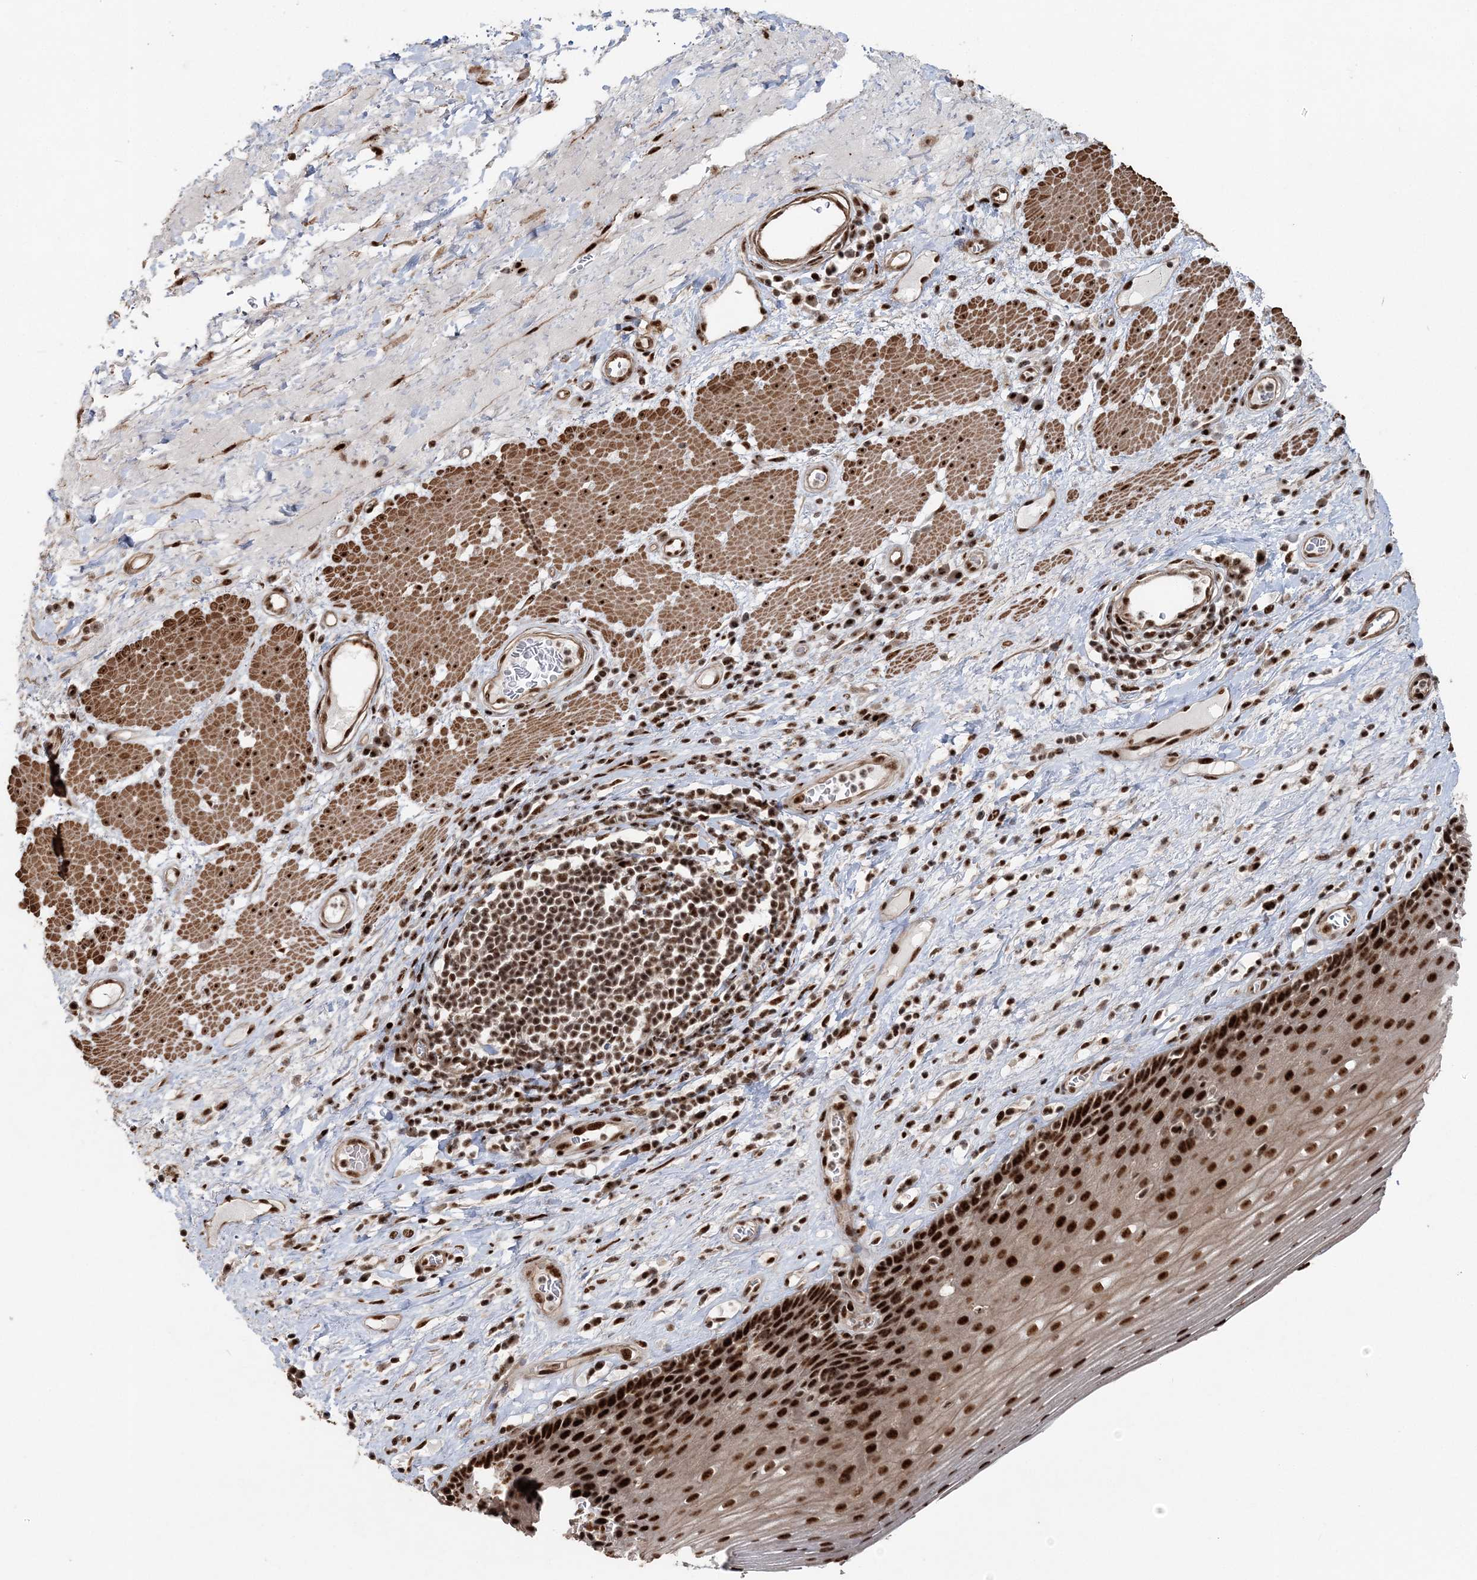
{"staining": {"intensity": "strong", "quantity": ">75%", "location": "nuclear"}, "tissue": "esophagus", "cell_type": "Squamous epithelial cells", "image_type": "normal", "snomed": [{"axis": "morphology", "description": "Normal tissue, NOS"}, {"axis": "topography", "description": "Esophagus"}], "caption": "IHC (DAB) staining of normal human esophagus shows strong nuclear protein staining in about >75% of squamous epithelial cells. The protein of interest is stained brown, and the nuclei are stained in blue (DAB IHC with brightfield microscopy, high magnification).", "gene": "EXOSC8", "patient": {"sex": "male", "age": 62}}